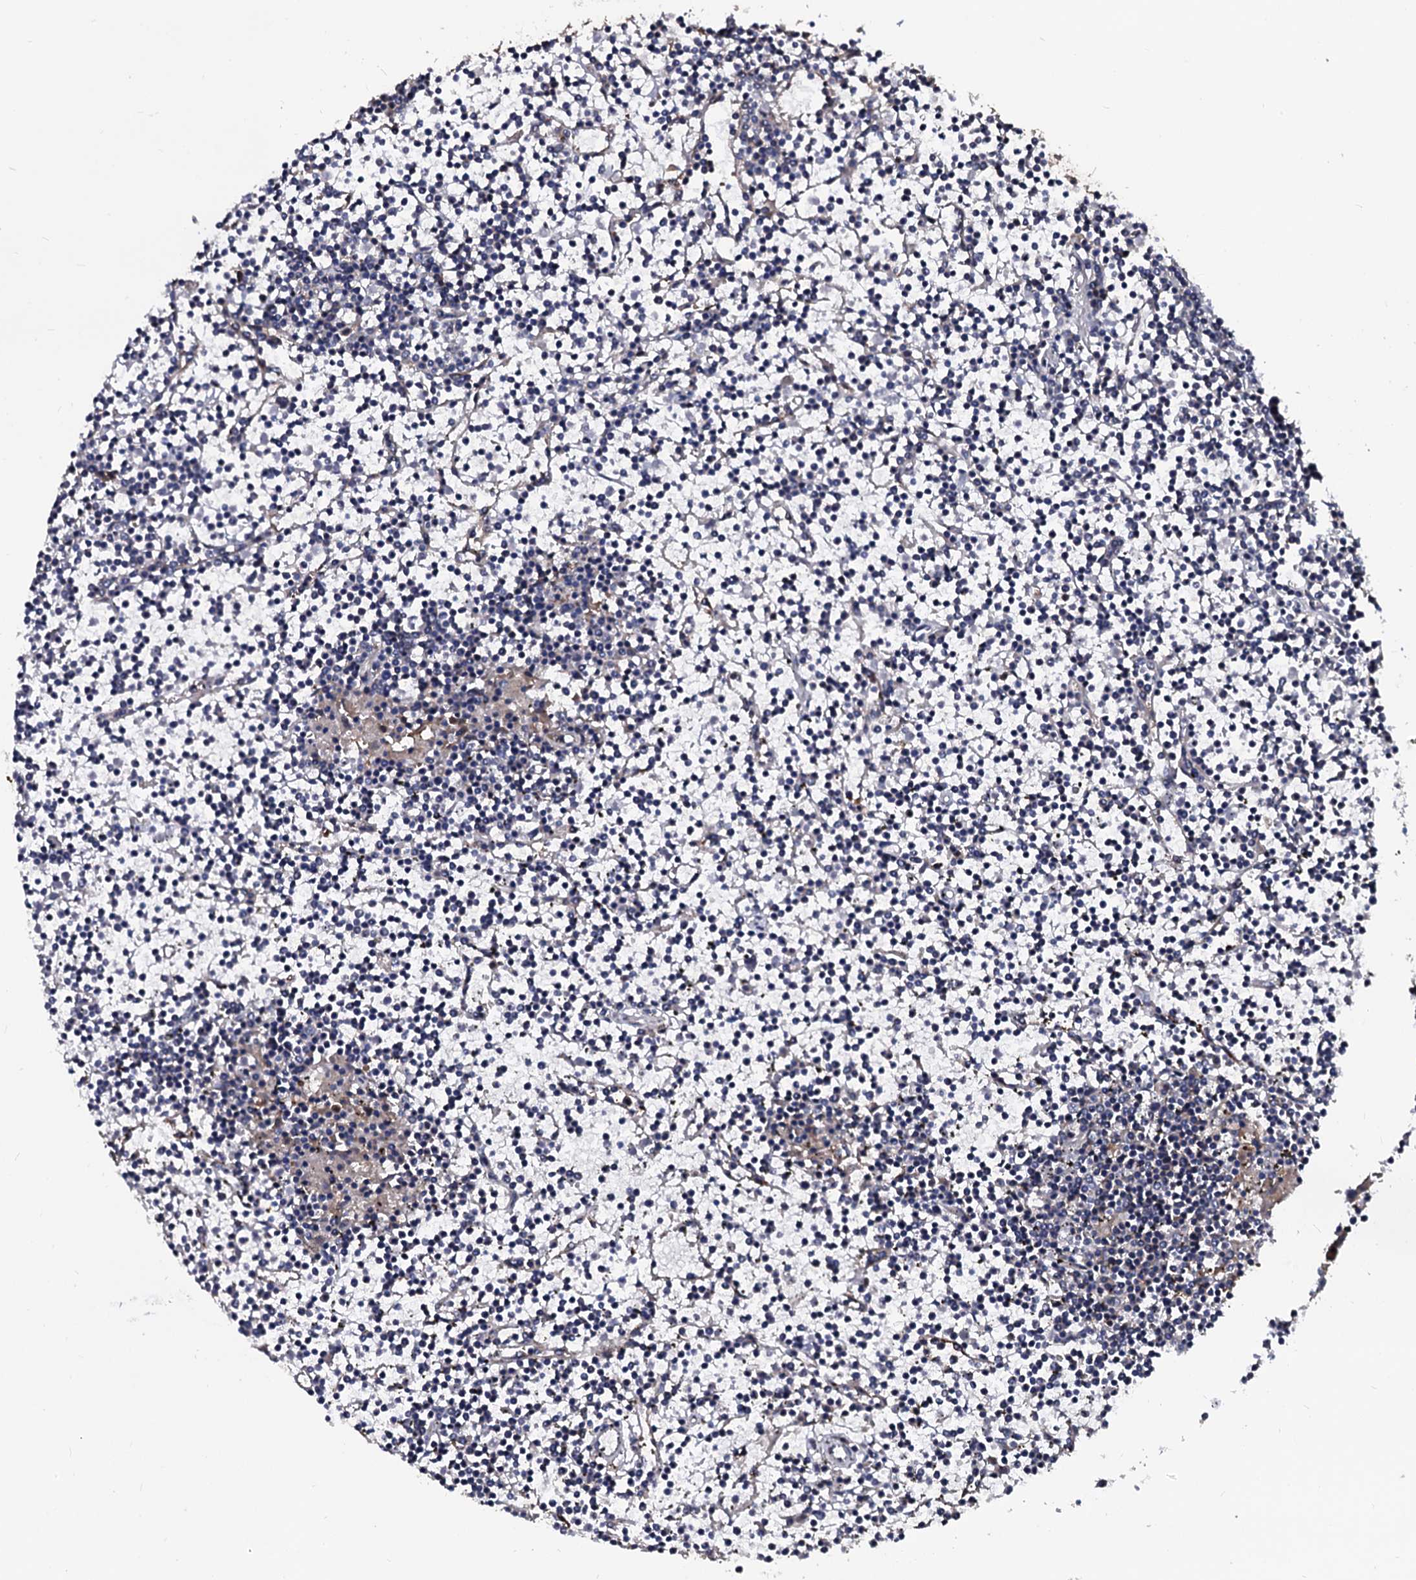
{"staining": {"intensity": "negative", "quantity": "none", "location": "none"}, "tissue": "lymphoma", "cell_type": "Tumor cells", "image_type": "cancer", "snomed": [{"axis": "morphology", "description": "Malignant lymphoma, non-Hodgkin's type, Low grade"}, {"axis": "topography", "description": "Spleen"}], "caption": "Lymphoma stained for a protein using immunohistochemistry shows no staining tumor cells.", "gene": "N4BP1", "patient": {"sex": "female", "age": 19}}